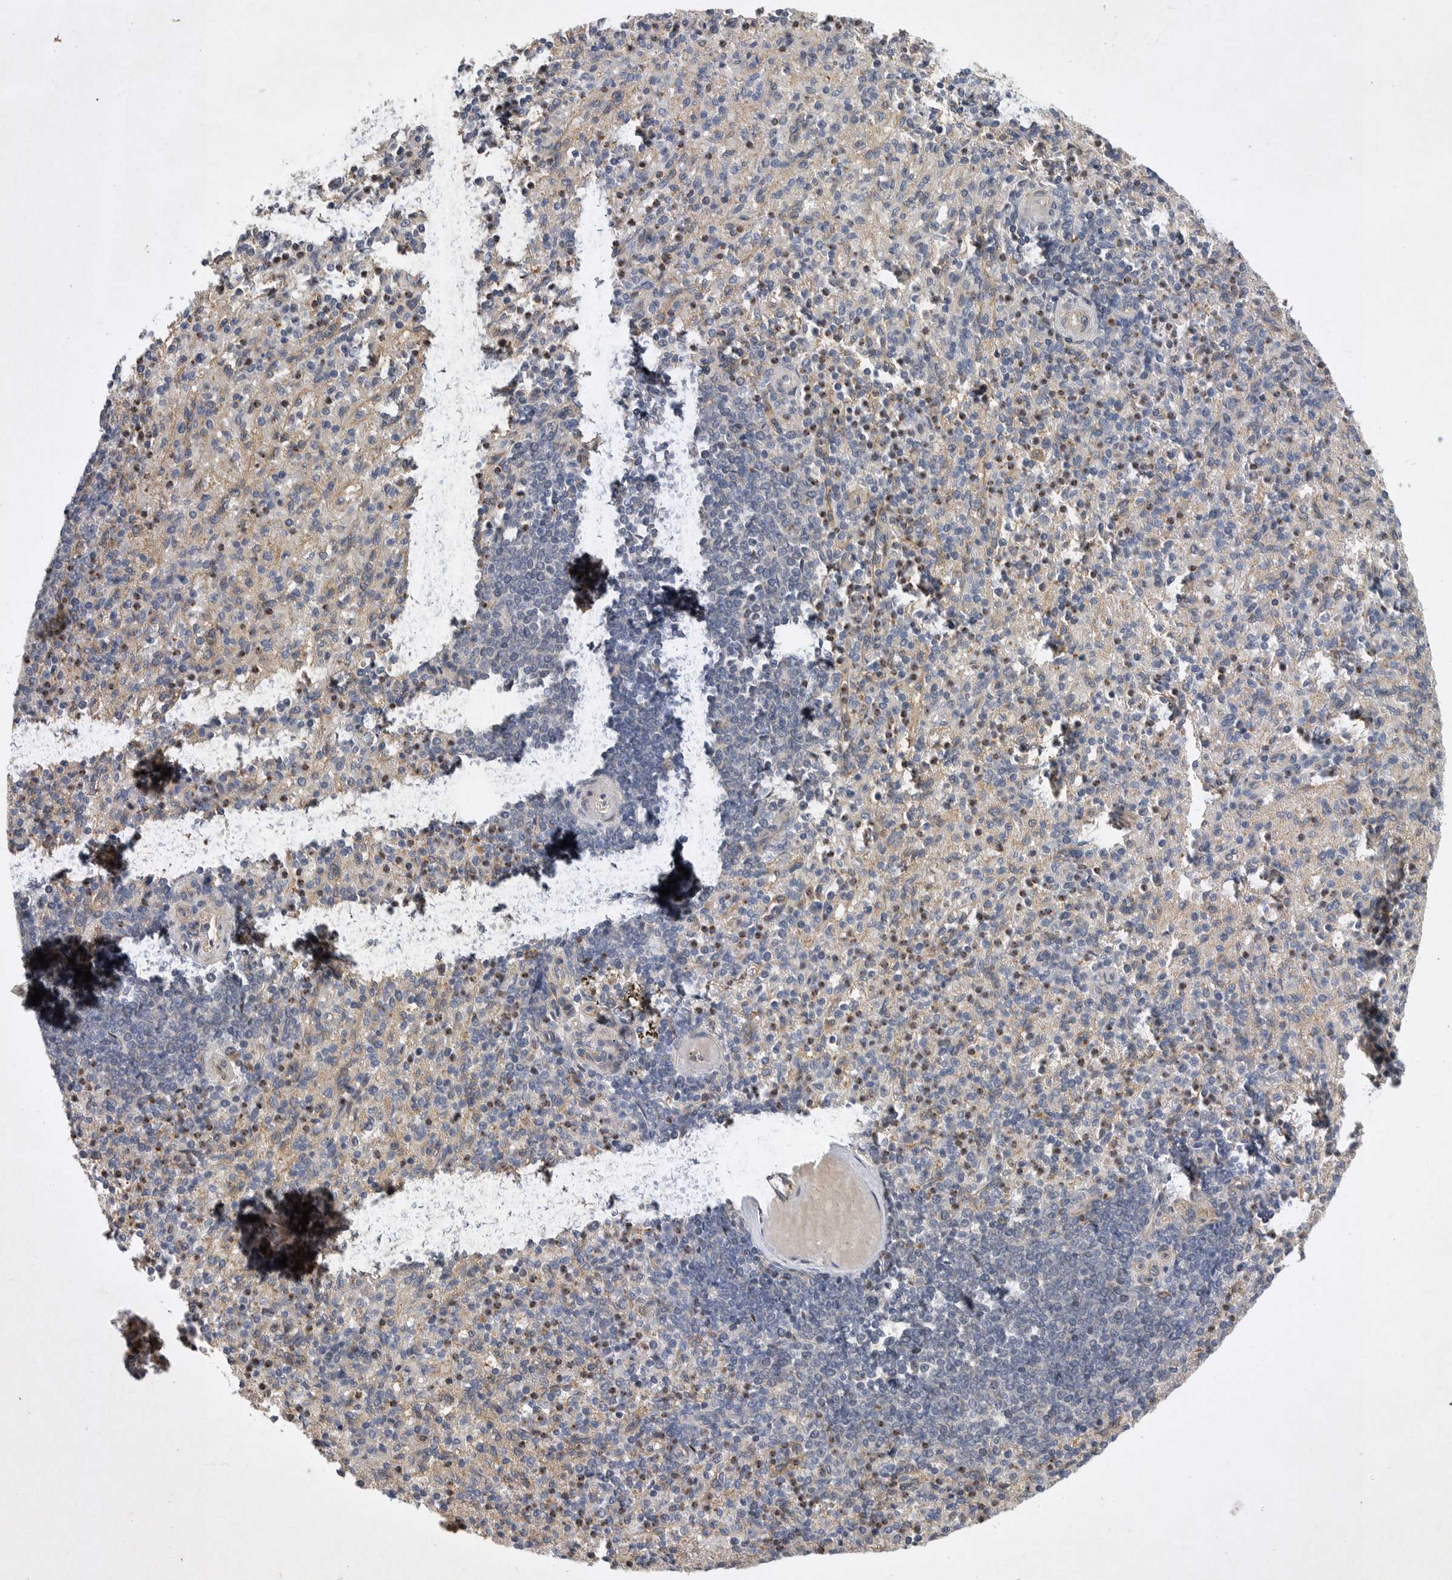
{"staining": {"intensity": "negative", "quantity": "none", "location": "none"}, "tissue": "spleen", "cell_type": "Cells in red pulp", "image_type": "normal", "snomed": [{"axis": "morphology", "description": "Normal tissue, NOS"}, {"axis": "topography", "description": "Spleen"}], "caption": "High magnification brightfield microscopy of benign spleen stained with DAB (brown) and counterstained with hematoxylin (blue): cells in red pulp show no significant positivity. (DAB immunohistochemistry visualized using brightfield microscopy, high magnification).", "gene": "ANKFY1", "patient": {"sex": "female", "age": 74}}